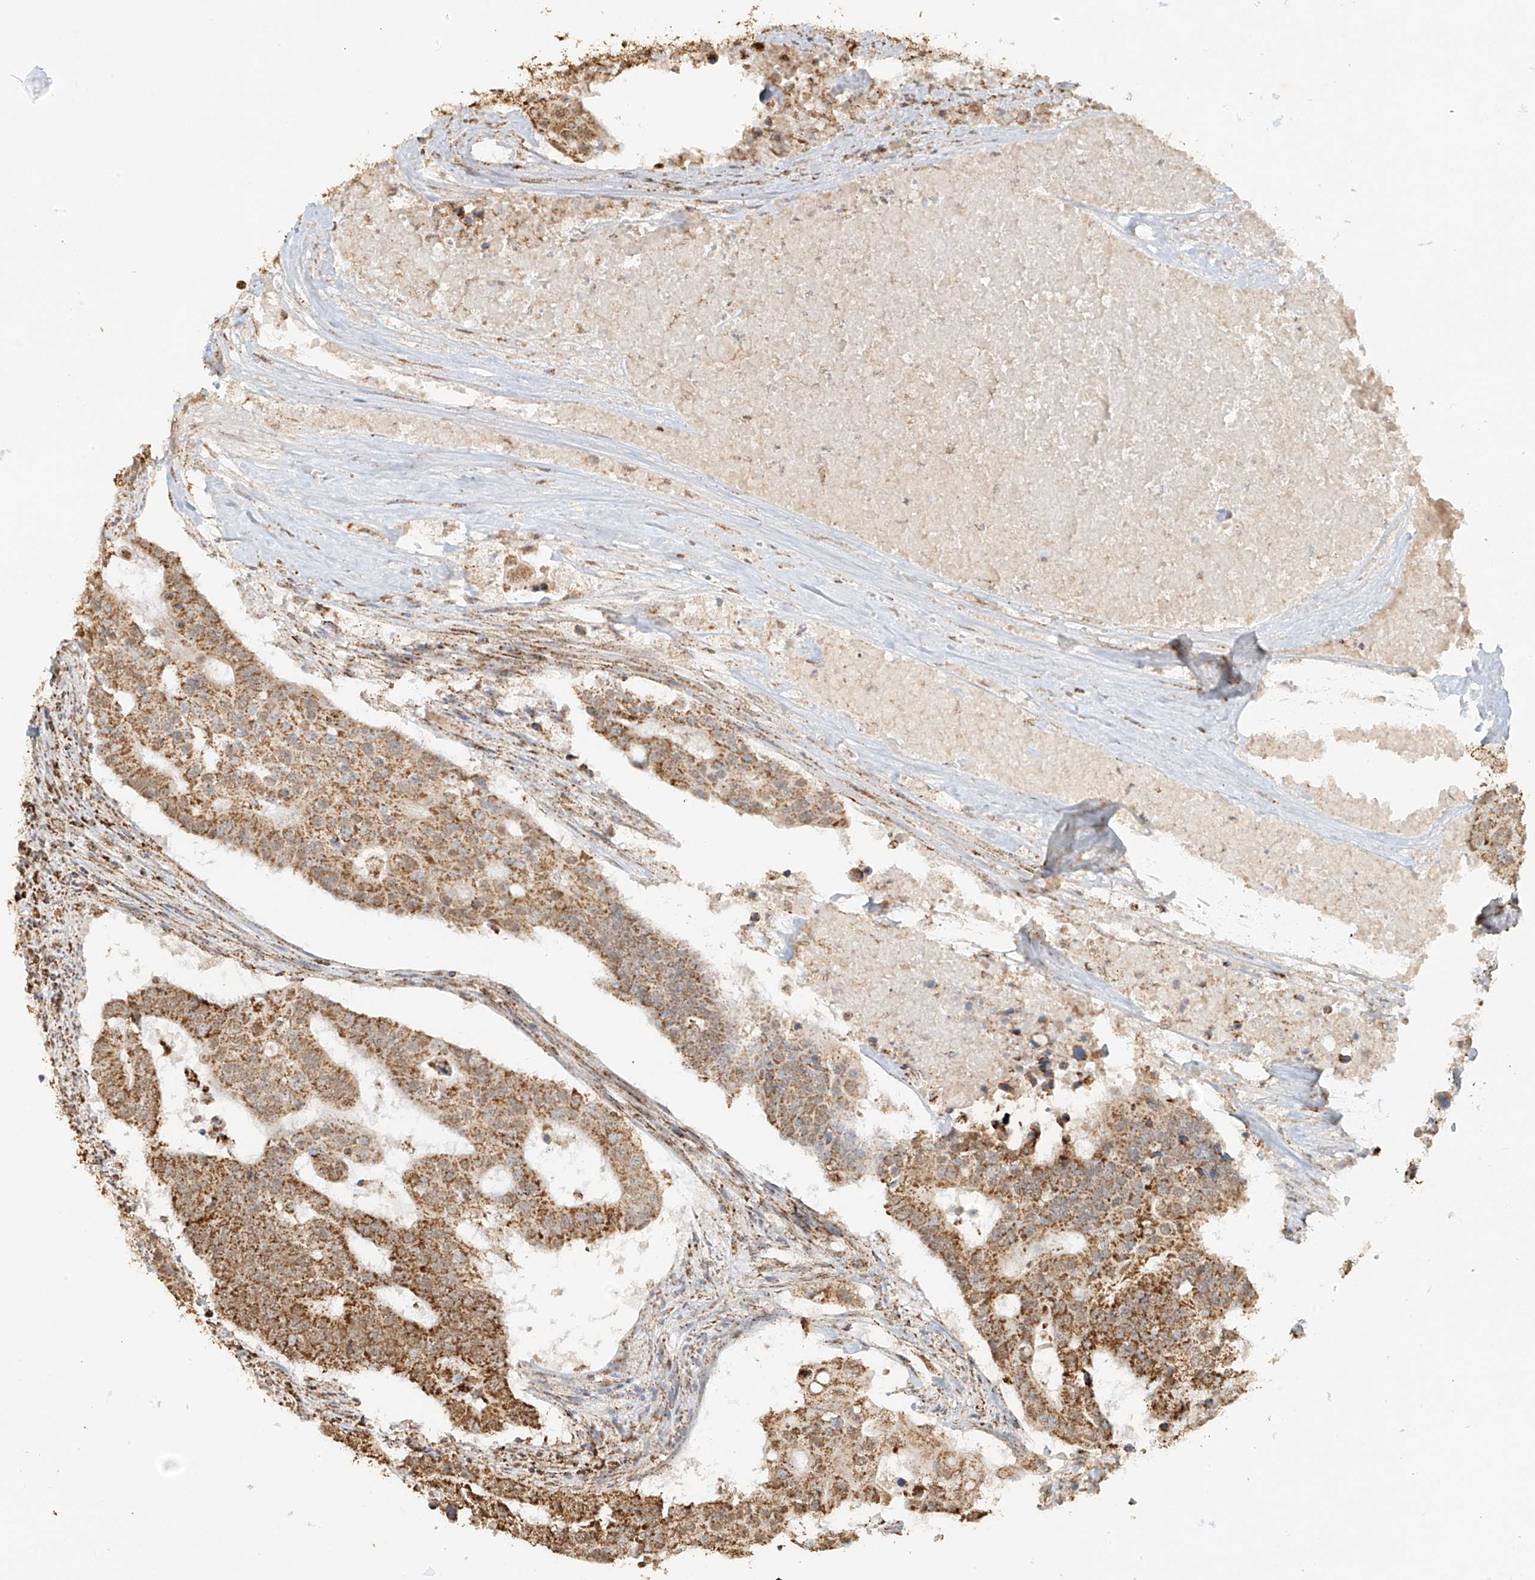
{"staining": {"intensity": "moderate", "quantity": ">75%", "location": "cytoplasmic/membranous"}, "tissue": "colorectal cancer", "cell_type": "Tumor cells", "image_type": "cancer", "snomed": [{"axis": "morphology", "description": "Adenocarcinoma, NOS"}, {"axis": "topography", "description": "Colon"}], "caption": "Human colorectal cancer stained with a protein marker shows moderate staining in tumor cells.", "gene": "MIPEP", "patient": {"sex": "male", "age": 77}}